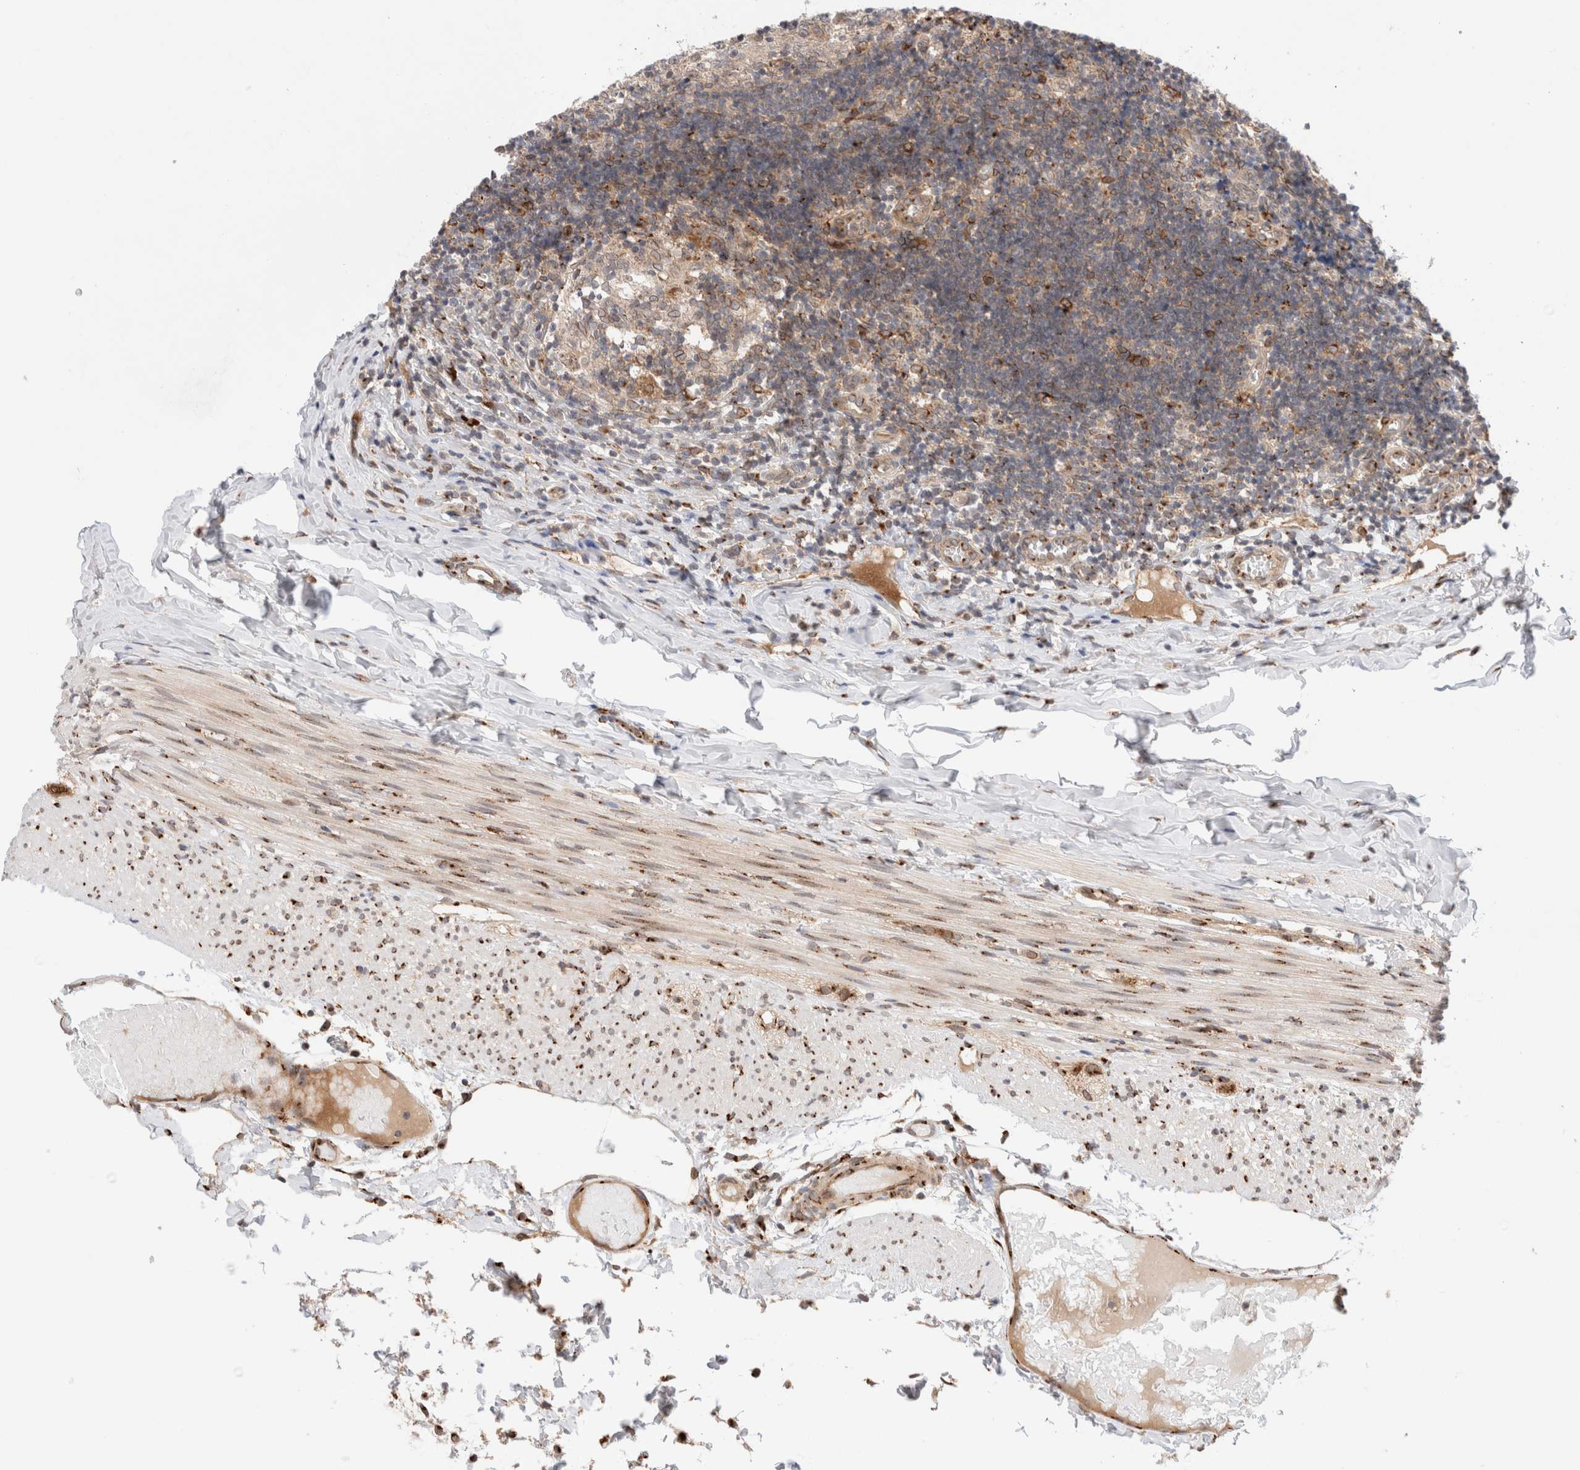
{"staining": {"intensity": "strong", "quantity": ">75%", "location": "cytoplasmic/membranous"}, "tissue": "appendix", "cell_type": "Glandular cells", "image_type": "normal", "snomed": [{"axis": "morphology", "description": "Normal tissue, NOS"}, {"axis": "topography", "description": "Appendix"}], "caption": "Unremarkable appendix displays strong cytoplasmic/membranous staining in approximately >75% of glandular cells, visualized by immunohistochemistry. (Stains: DAB in brown, nuclei in blue, Microscopy: brightfield microscopy at high magnification).", "gene": "GCN1", "patient": {"sex": "male", "age": 8}}